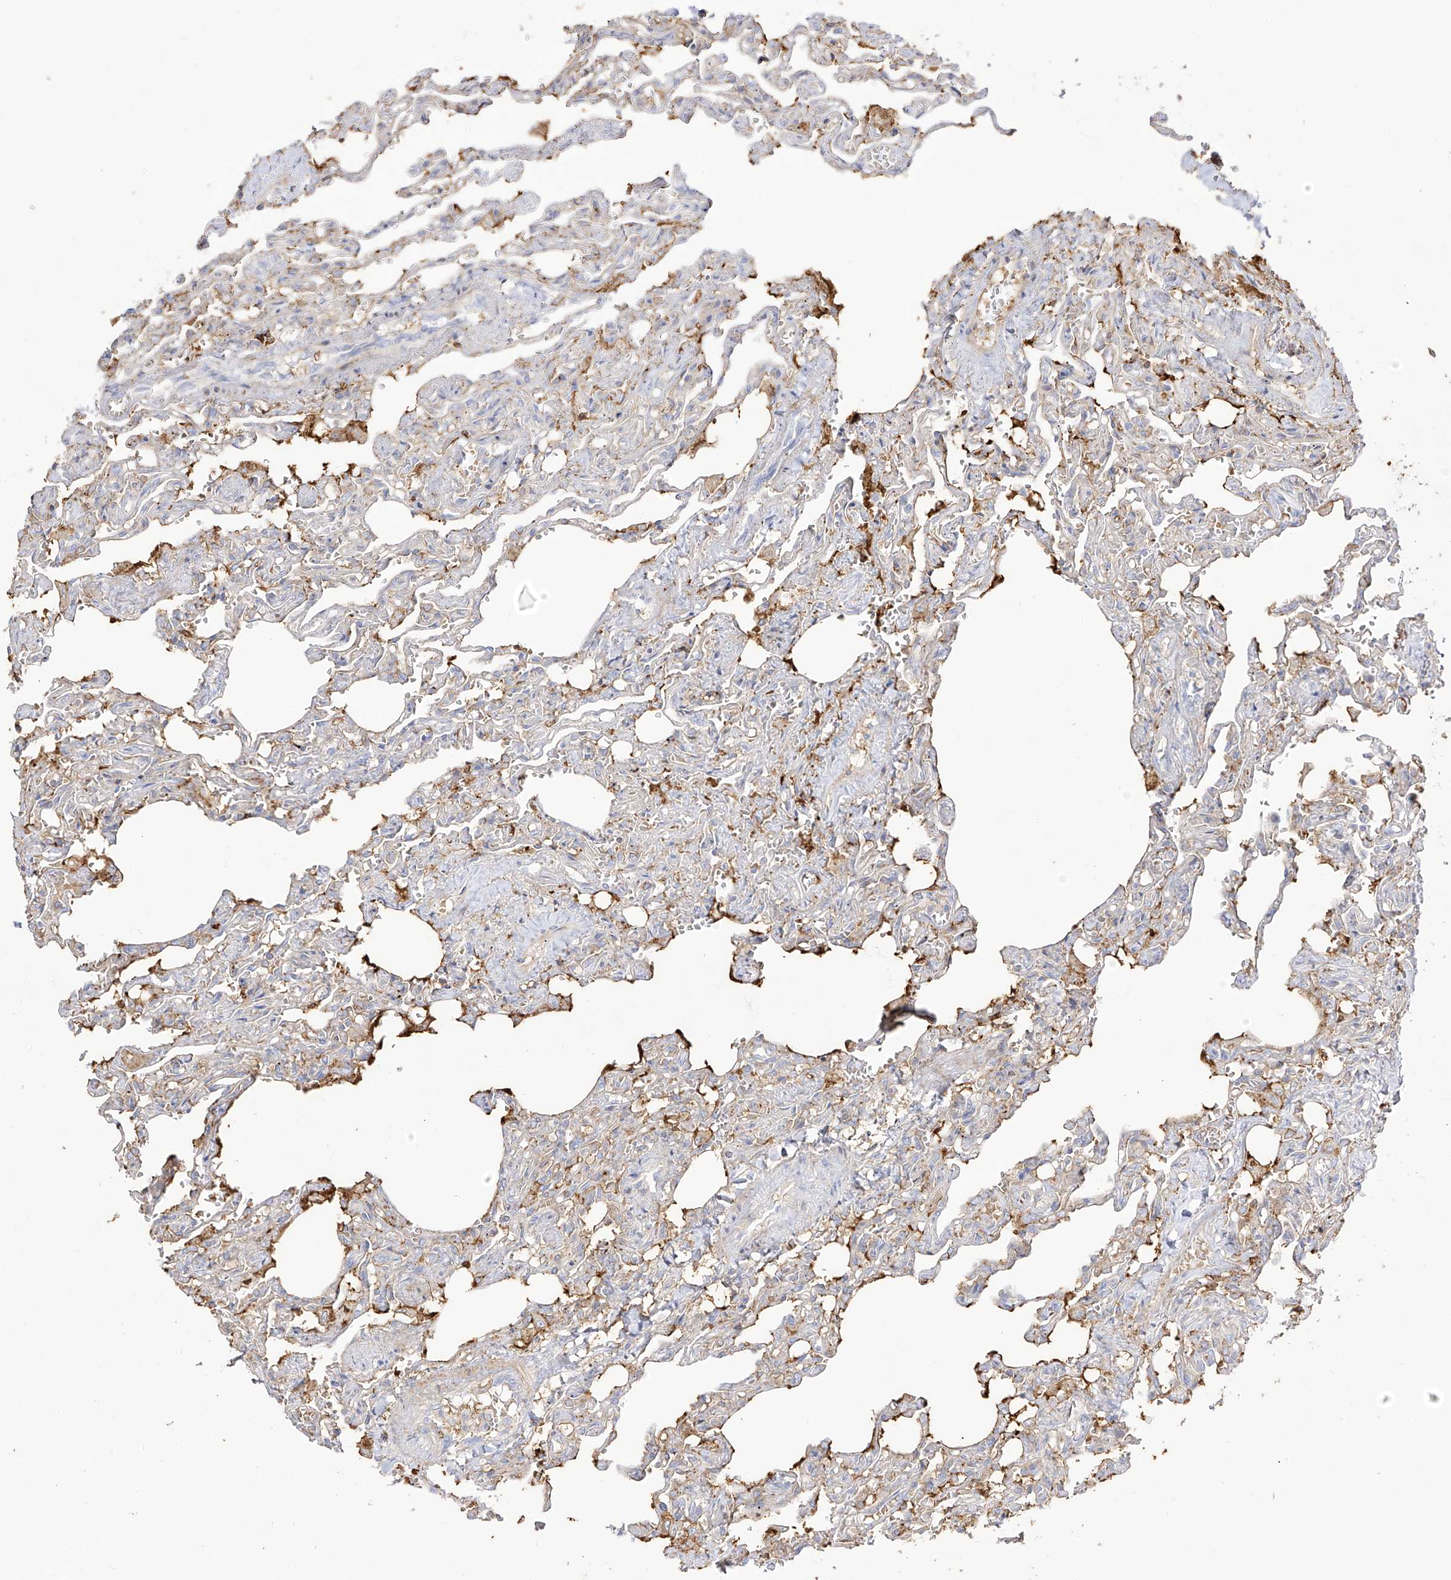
{"staining": {"intensity": "moderate", "quantity": "<25%", "location": "cytoplasmic/membranous"}, "tissue": "lung", "cell_type": "Alveolar cells", "image_type": "normal", "snomed": [{"axis": "morphology", "description": "Normal tissue, NOS"}, {"axis": "topography", "description": "Lung"}], "caption": "IHC of normal human lung displays low levels of moderate cytoplasmic/membranous expression in approximately <25% of alveolar cells. (IHC, brightfield microscopy, high magnification).", "gene": "ZGRF1", "patient": {"sex": "male", "age": 21}}